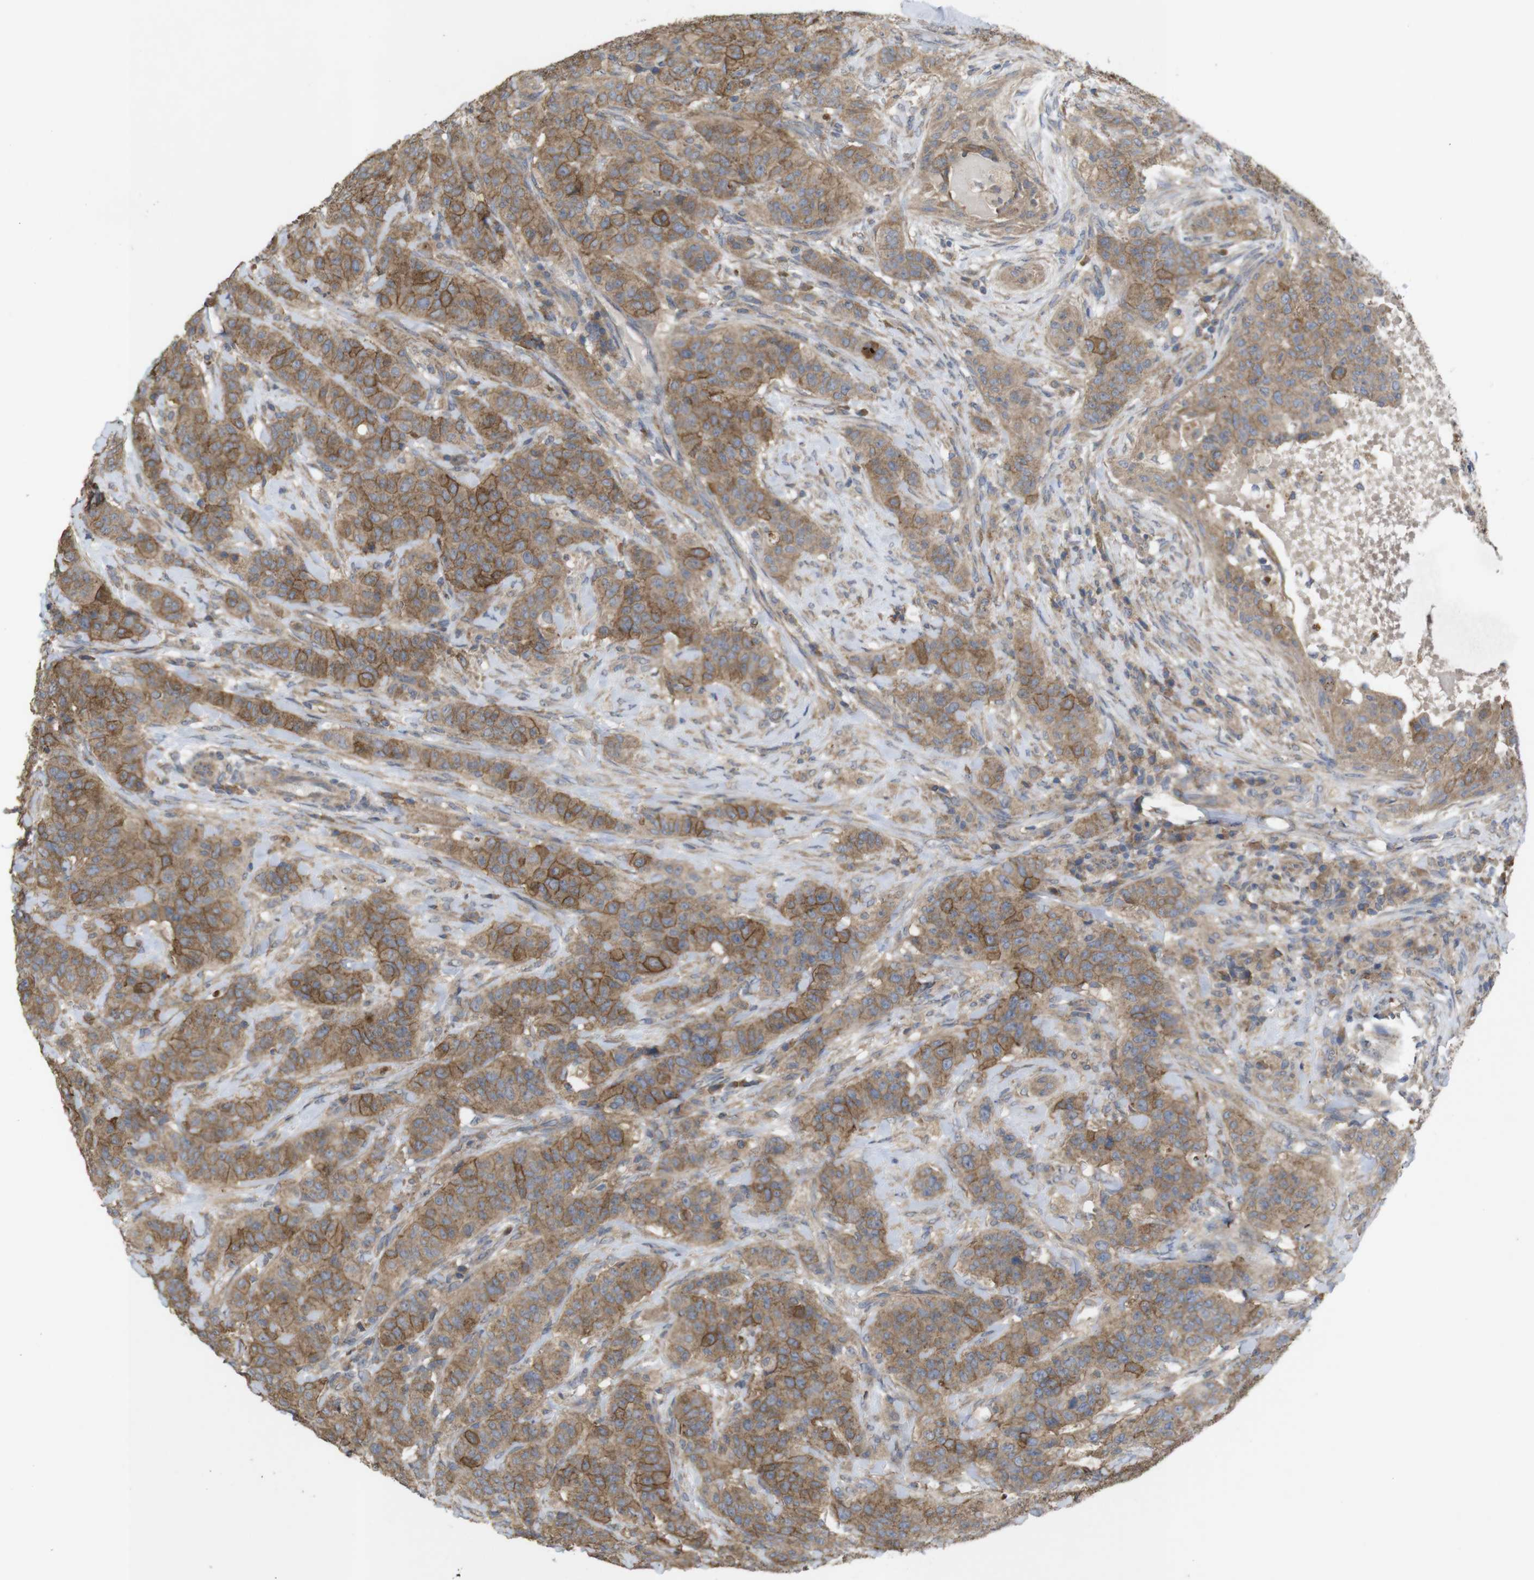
{"staining": {"intensity": "moderate", "quantity": ">75%", "location": "cytoplasmic/membranous"}, "tissue": "breast cancer", "cell_type": "Tumor cells", "image_type": "cancer", "snomed": [{"axis": "morphology", "description": "Normal tissue, NOS"}, {"axis": "morphology", "description": "Duct carcinoma"}, {"axis": "topography", "description": "Breast"}], "caption": "Moderate cytoplasmic/membranous protein staining is identified in approximately >75% of tumor cells in intraductal carcinoma (breast). (DAB (3,3'-diaminobenzidine) = brown stain, brightfield microscopy at high magnification).", "gene": "KCNS3", "patient": {"sex": "female", "age": 40}}